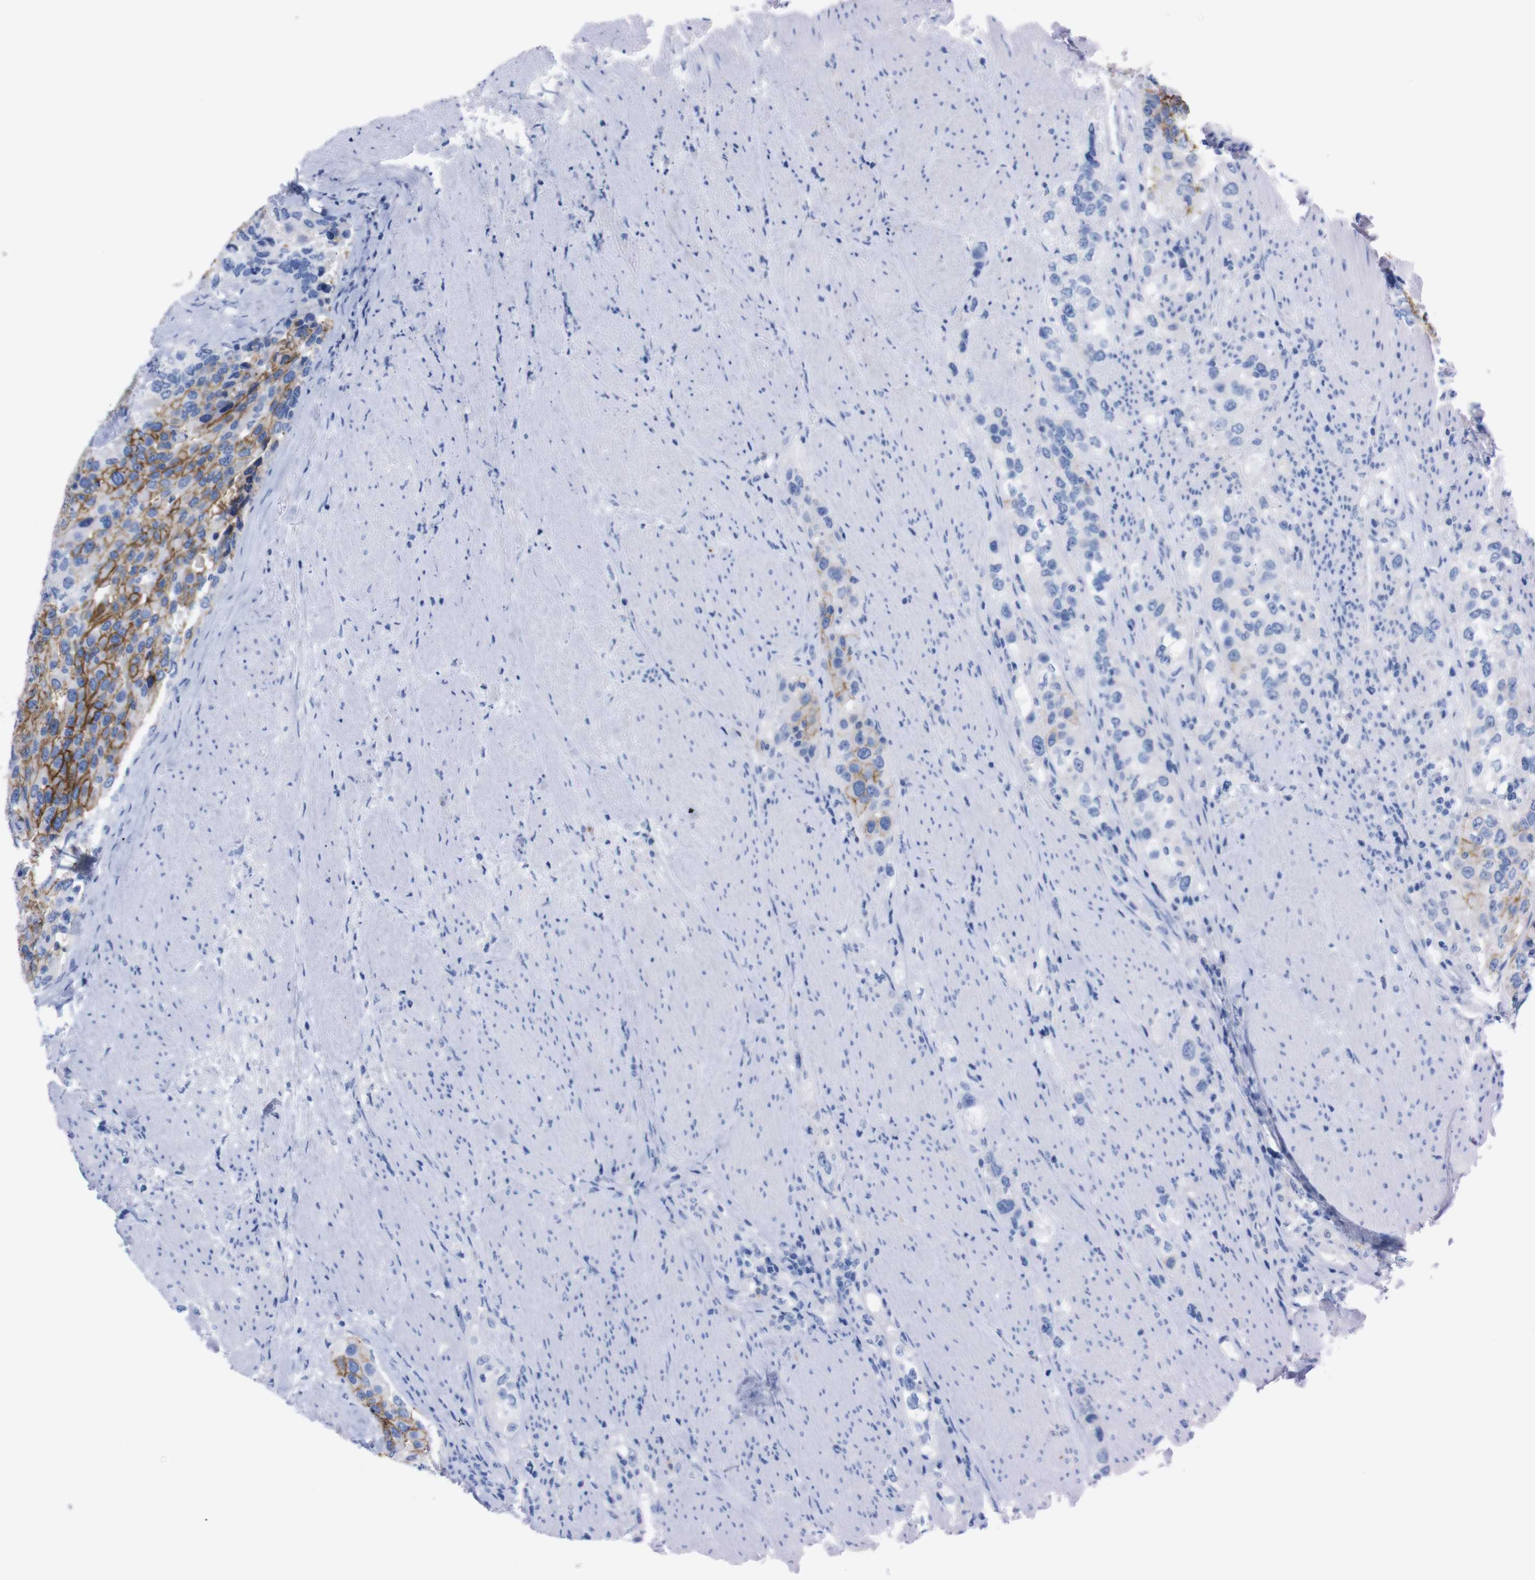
{"staining": {"intensity": "moderate", "quantity": "<25%", "location": "cytoplasmic/membranous"}, "tissue": "urothelial cancer", "cell_type": "Tumor cells", "image_type": "cancer", "snomed": [{"axis": "morphology", "description": "Urothelial carcinoma, High grade"}, {"axis": "topography", "description": "Urinary bladder"}], "caption": "A photomicrograph of human urothelial cancer stained for a protein demonstrates moderate cytoplasmic/membranous brown staining in tumor cells.", "gene": "TMEM243", "patient": {"sex": "female", "age": 80}}